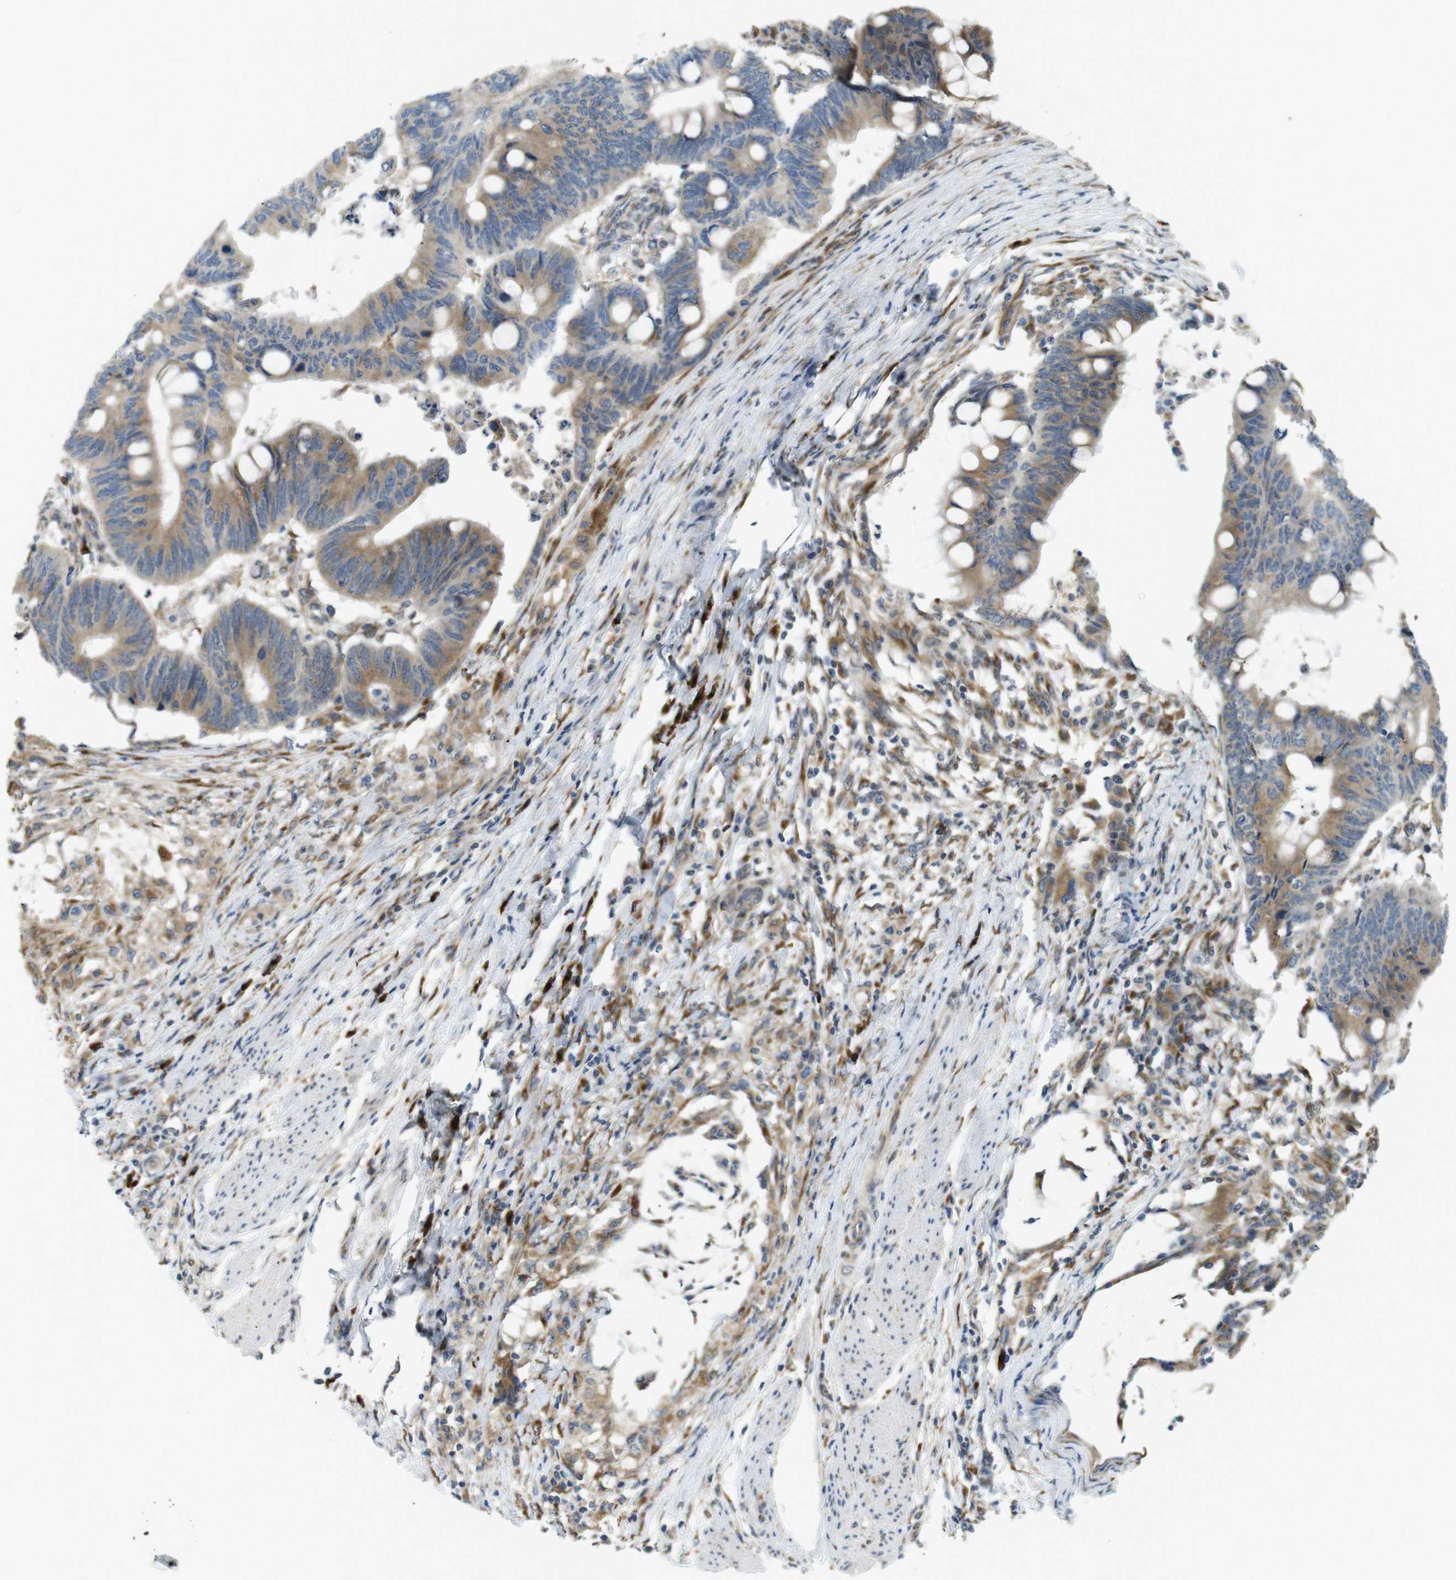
{"staining": {"intensity": "moderate", "quantity": ">75%", "location": "cytoplasmic/membranous"}, "tissue": "colorectal cancer", "cell_type": "Tumor cells", "image_type": "cancer", "snomed": [{"axis": "morphology", "description": "Normal tissue, NOS"}, {"axis": "morphology", "description": "Adenocarcinoma, NOS"}, {"axis": "topography", "description": "Rectum"}, {"axis": "topography", "description": "Peripheral nerve tissue"}], "caption": "IHC staining of colorectal adenocarcinoma, which exhibits medium levels of moderate cytoplasmic/membranous expression in approximately >75% of tumor cells indicating moderate cytoplasmic/membranous protein staining. The staining was performed using DAB (3,3'-diaminobenzidine) (brown) for protein detection and nuclei were counterstained in hematoxylin (blue).", "gene": "TMEM143", "patient": {"sex": "male", "age": 92}}